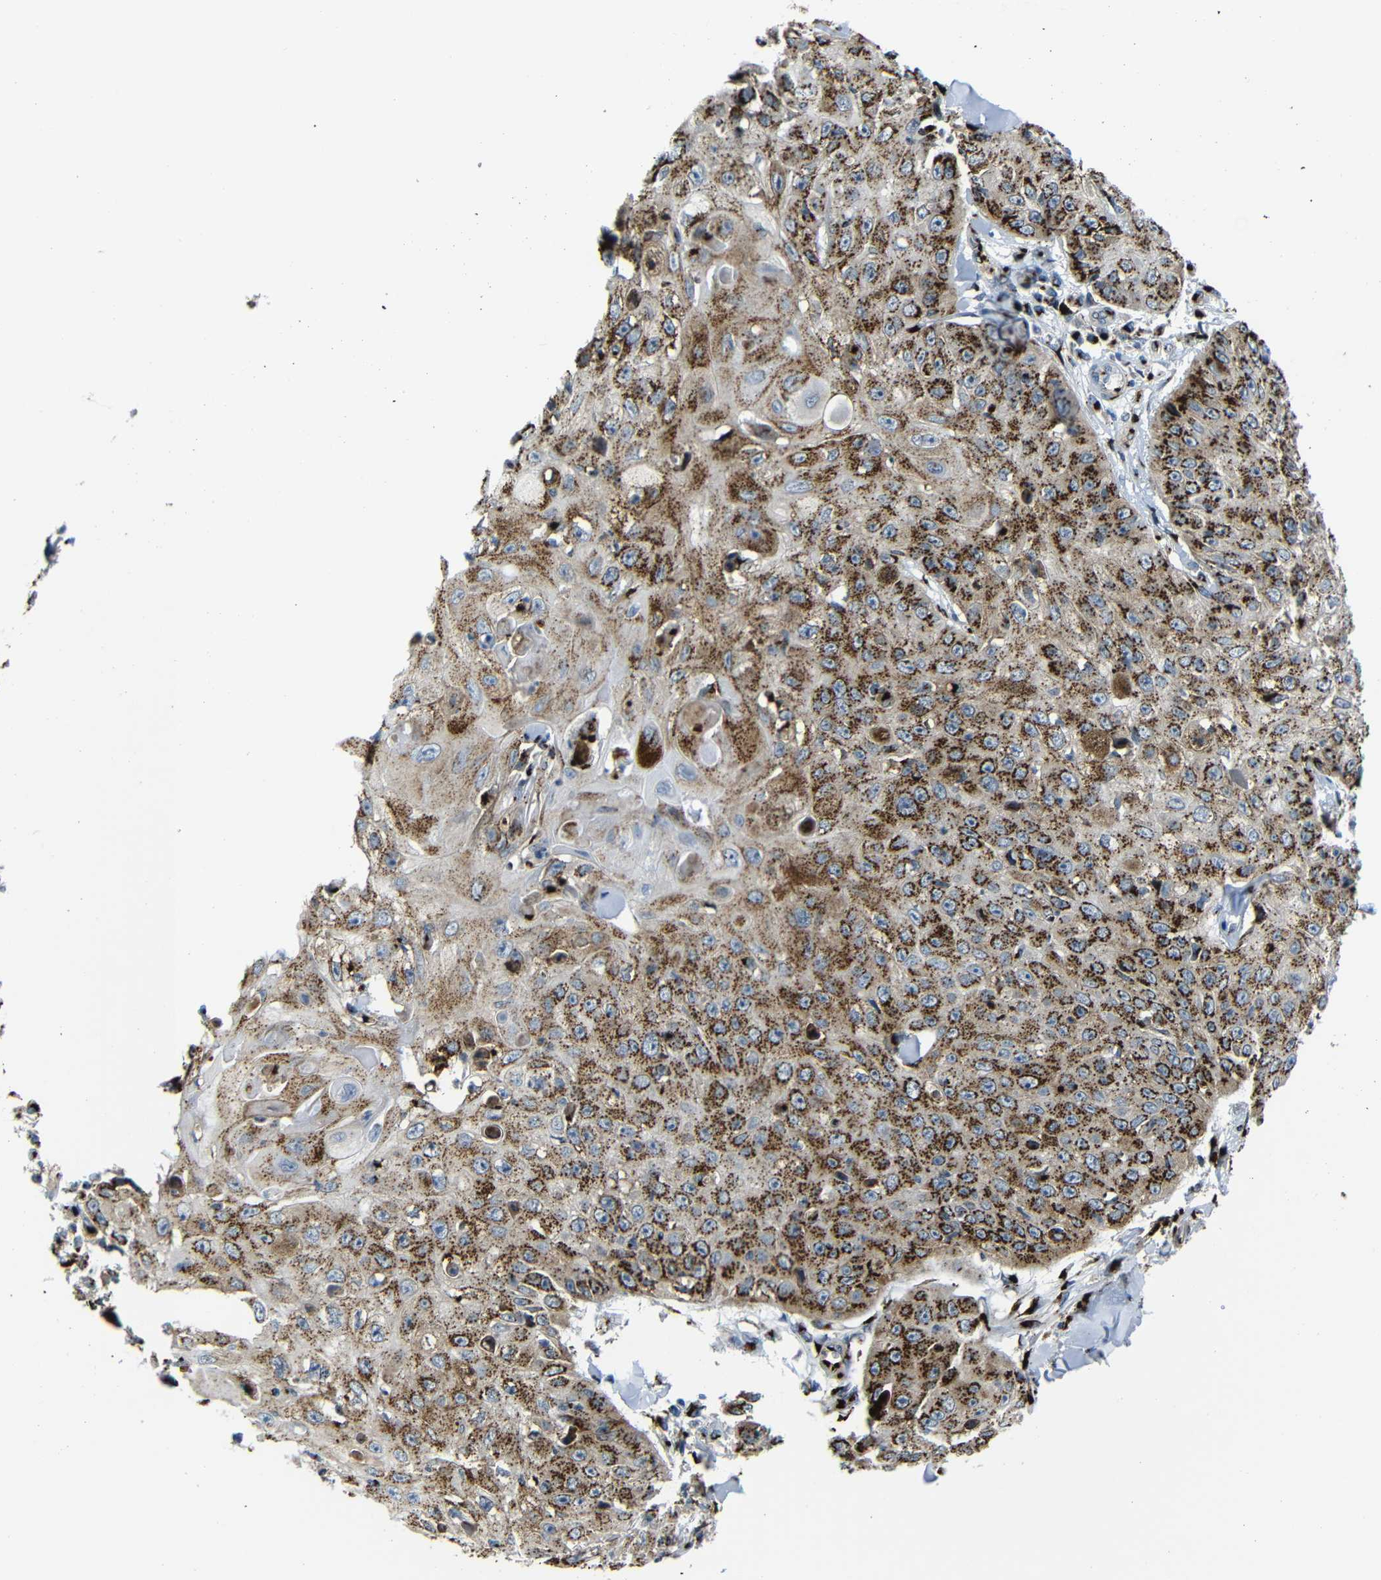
{"staining": {"intensity": "strong", "quantity": ">75%", "location": "cytoplasmic/membranous"}, "tissue": "skin cancer", "cell_type": "Tumor cells", "image_type": "cancer", "snomed": [{"axis": "morphology", "description": "Squamous cell carcinoma, NOS"}, {"axis": "topography", "description": "Skin"}], "caption": "A histopathology image of skin squamous cell carcinoma stained for a protein exhibits strong cytoplasmic/membranous brown staining in tumor cells.", "gene": "TGOLN2", "patient": {"sex": "male", "age": 86}}